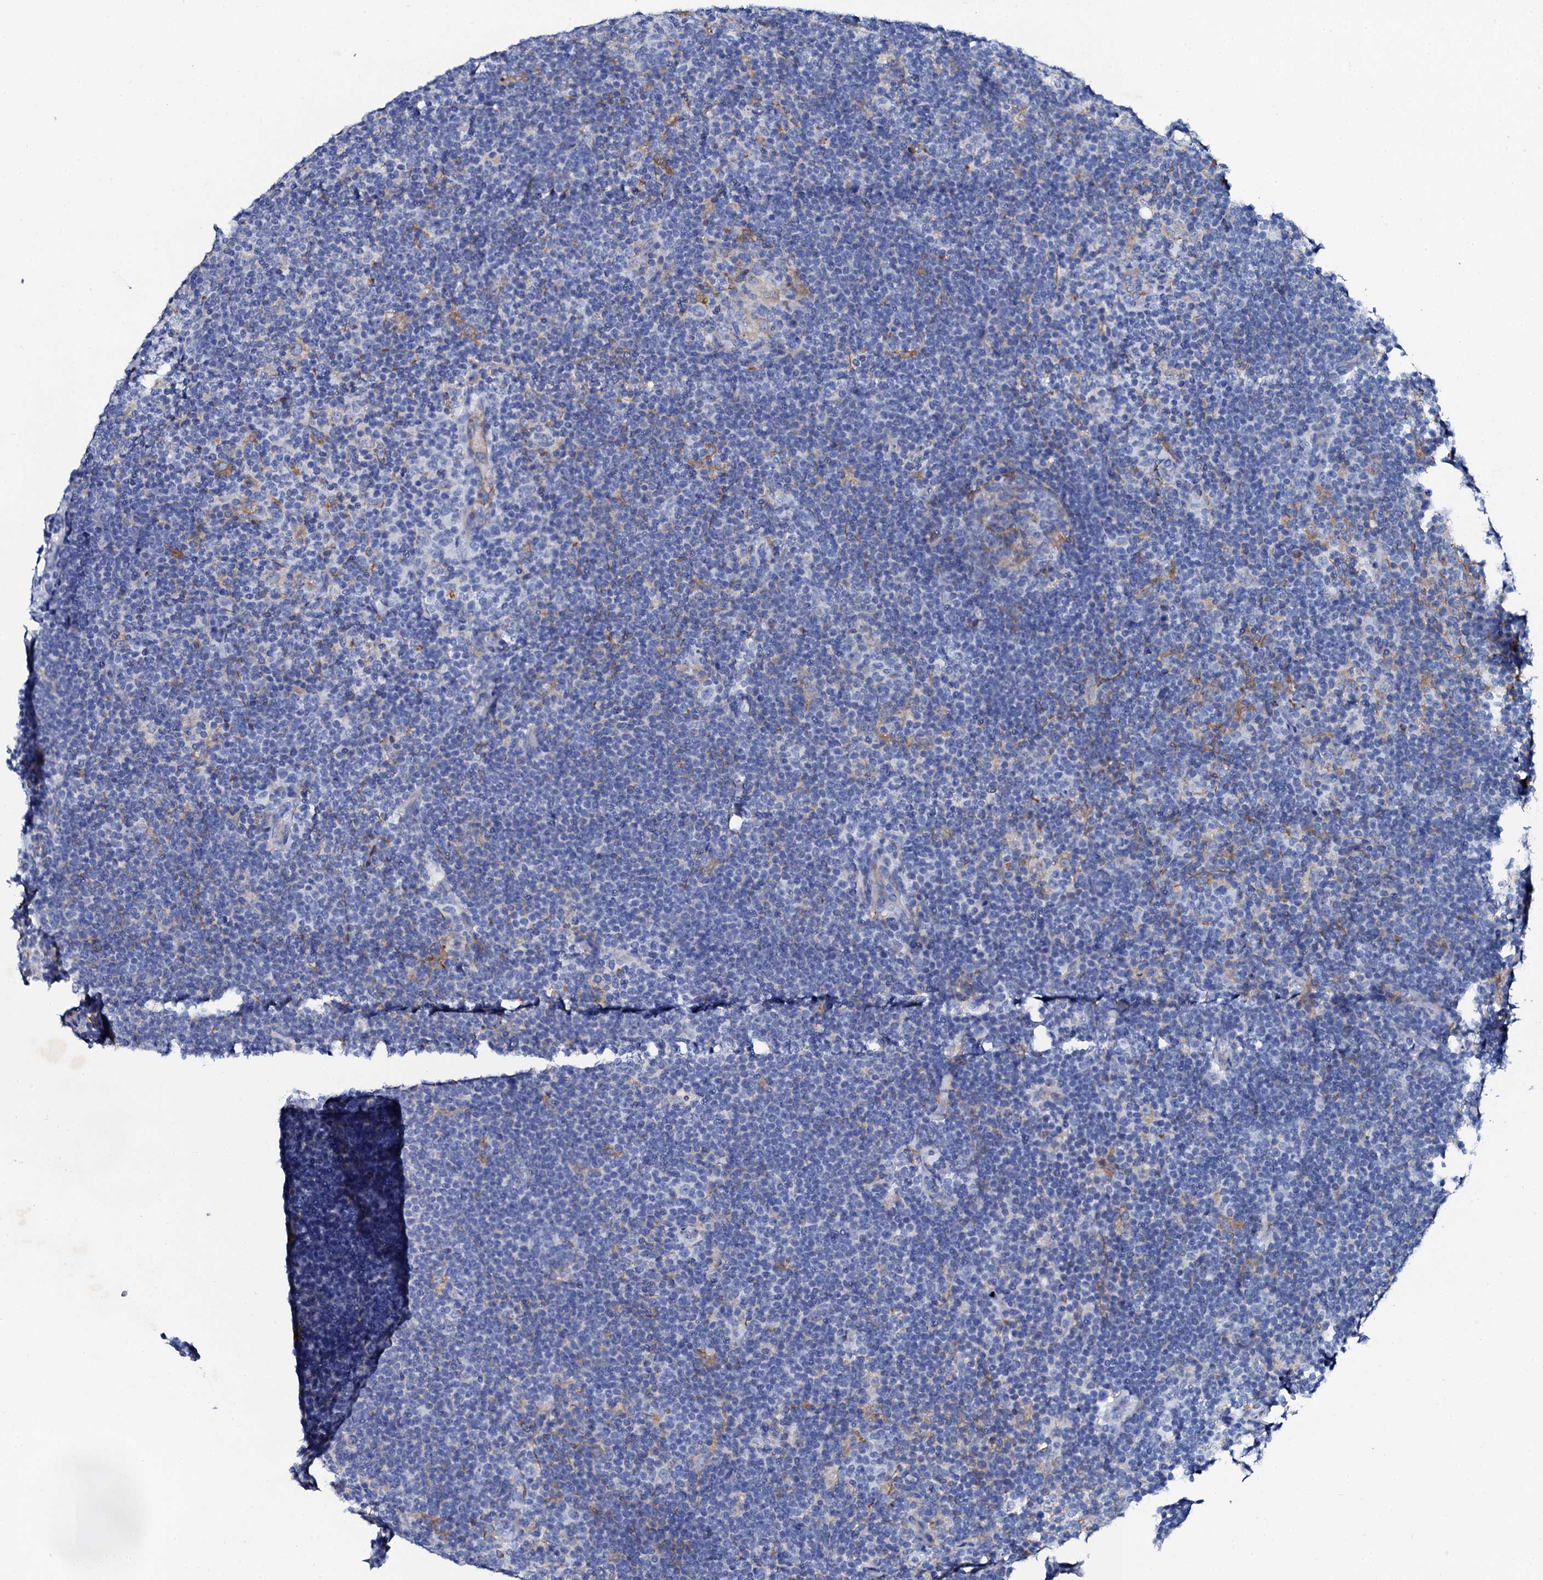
{"staining": {"intensity": "negative", "quantity": "none", "location": "none"}, "tissue": "lymphoma", "cell_type": "Tumor cells", "image_type": "cancer", "snomed": [{"axis": "morphology", "description": "Hodgkin's disease, NOS"}, {"axis": "topography", "description": "Lymph node"}], "caption": "Immunohistochemistry (IHC) image of neoplastic tissue: lymphoma stained with DAB exhibits no significant protein staining in tumor cells. Nuclei are stained in blue.", "gene": "GLB1L3", "patient": {"sex": "female", "age": 57}}